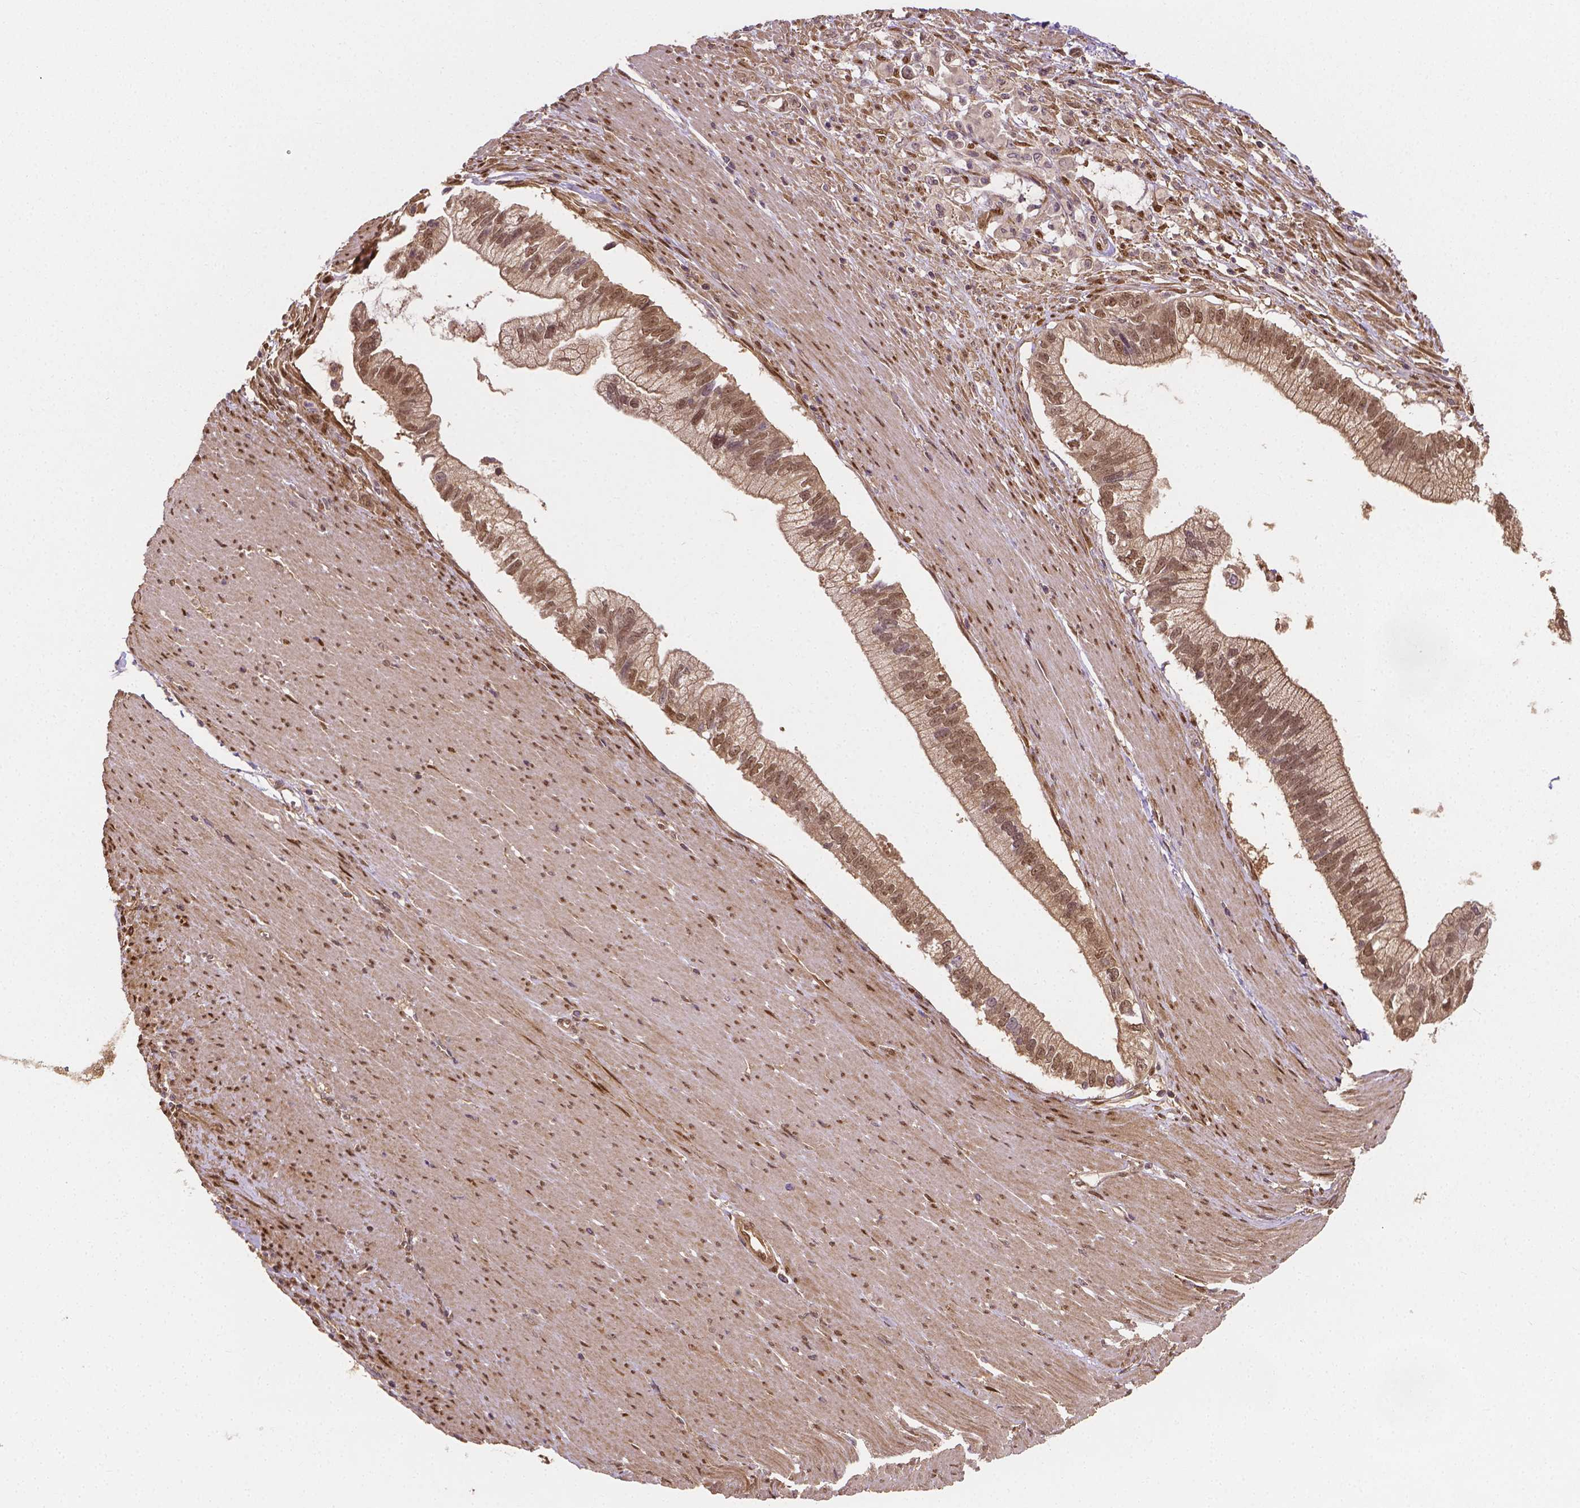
{"staining": {"intensity": "weak", "quantity": ">75%", "location": "nuclear"}, "tissue": "pancreatic cancer", "cell_type": "Tumor cells", "image_type": "cancer", "snomed": [{"axis": "morphology", "description": "Adenocarcinoma, NOS"}, {"axis": "topography", "description": "Pancreas"}], "caption": "The photomicrograph demonstrates staining of pancreatic cancer, revealing weak nuclear protein positivity (brown color) within tumor cells.", "gene": "YAP1", "patient": {"sex": "male", "age": 70}}